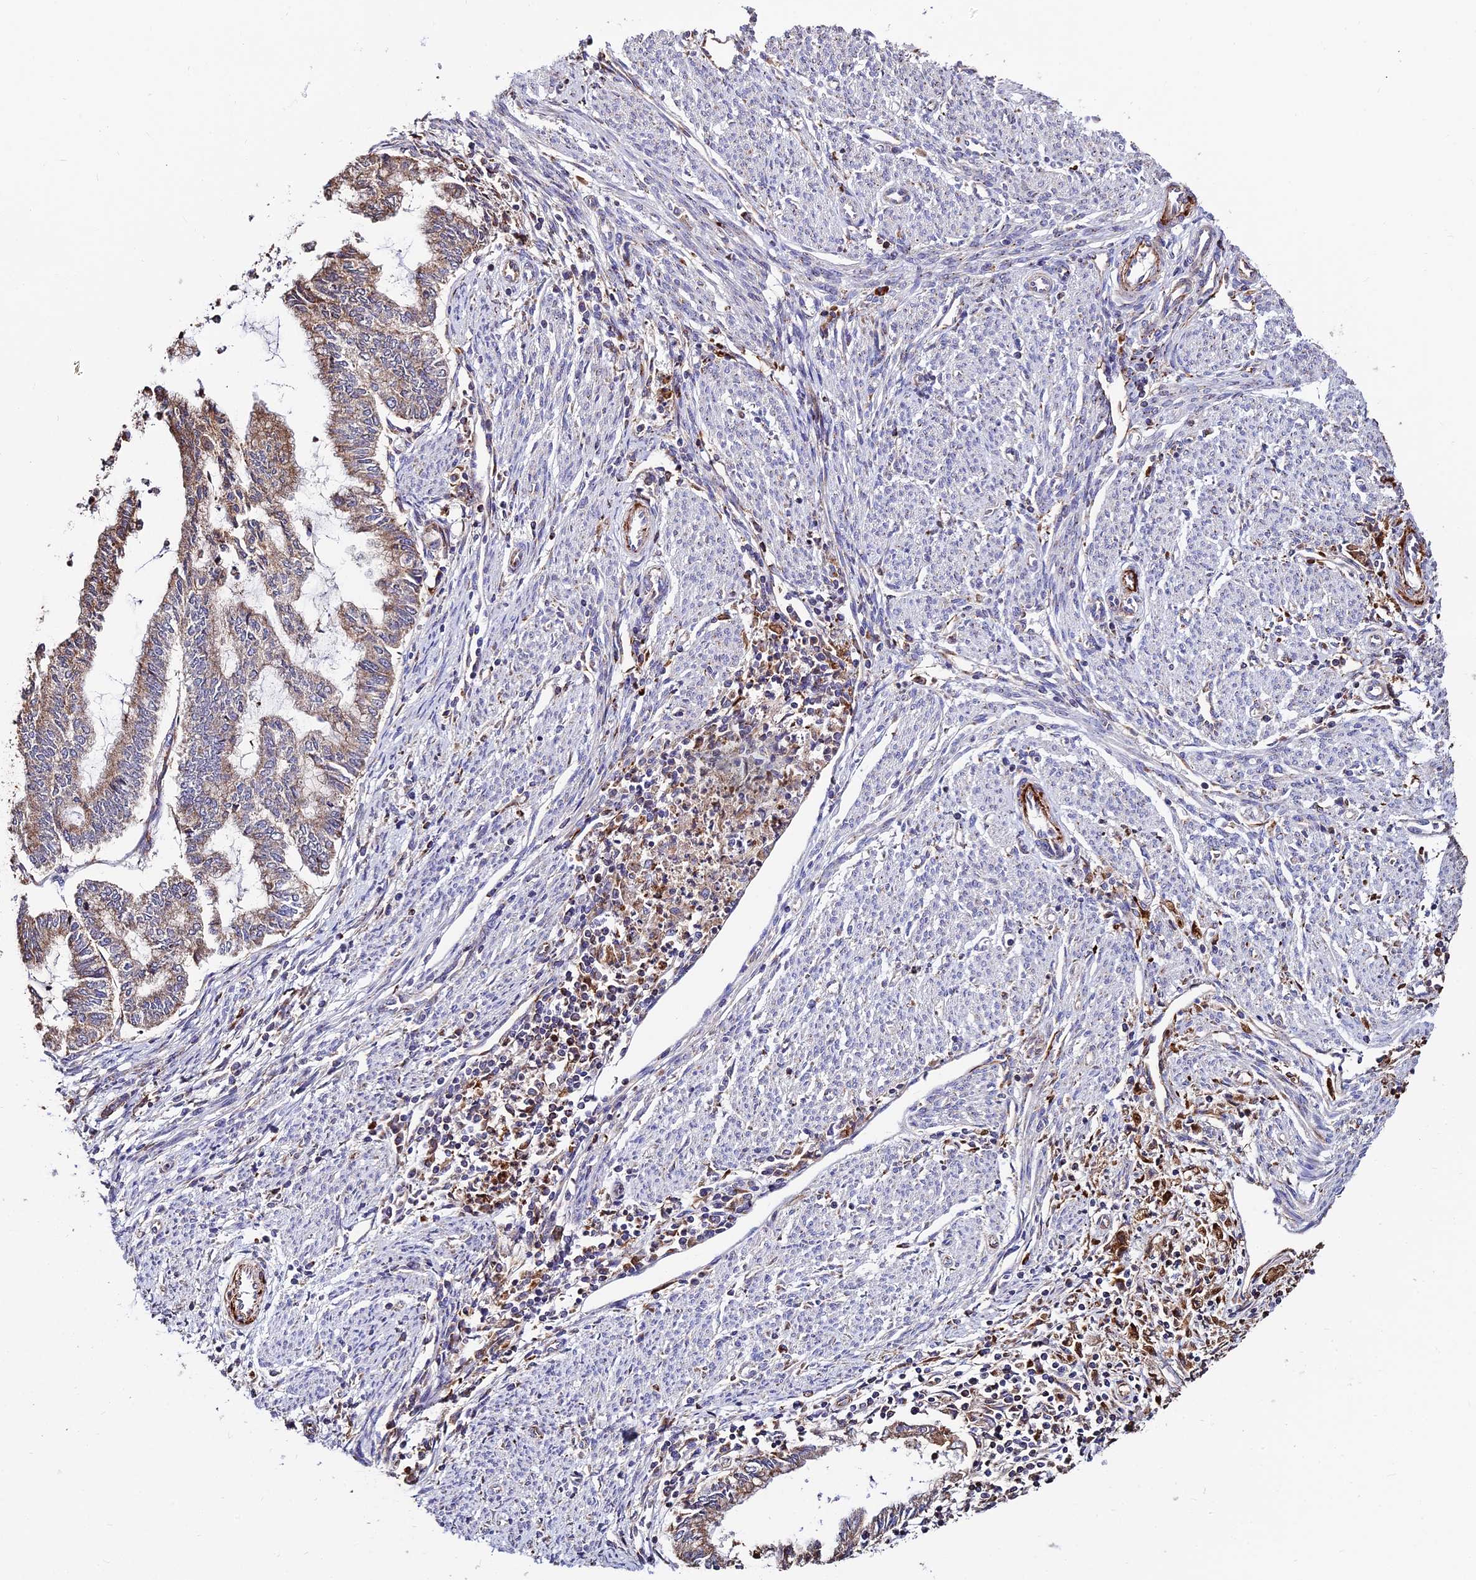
{"staining": {"intensity": "moderate", "quantity": ">75%", "location": "cytoplasmic/membranous"}, "tissue": "endometrial cancer", "cell_type": "Tumor cells", "image_type": "cancer", "snomed": [{"axis": "morphology", "description": "Adenocarcinoma, NOS"}, {"axis": "topography", "description": "Endometrium"}], "caption": "An image of human endometrial adenocarcinoma stained for a protein shows moderate cytoplasmic/membranous brown staining in tumor cells.", "gene": "PEX19", "patient": {"sex": "female", "age": 79}}